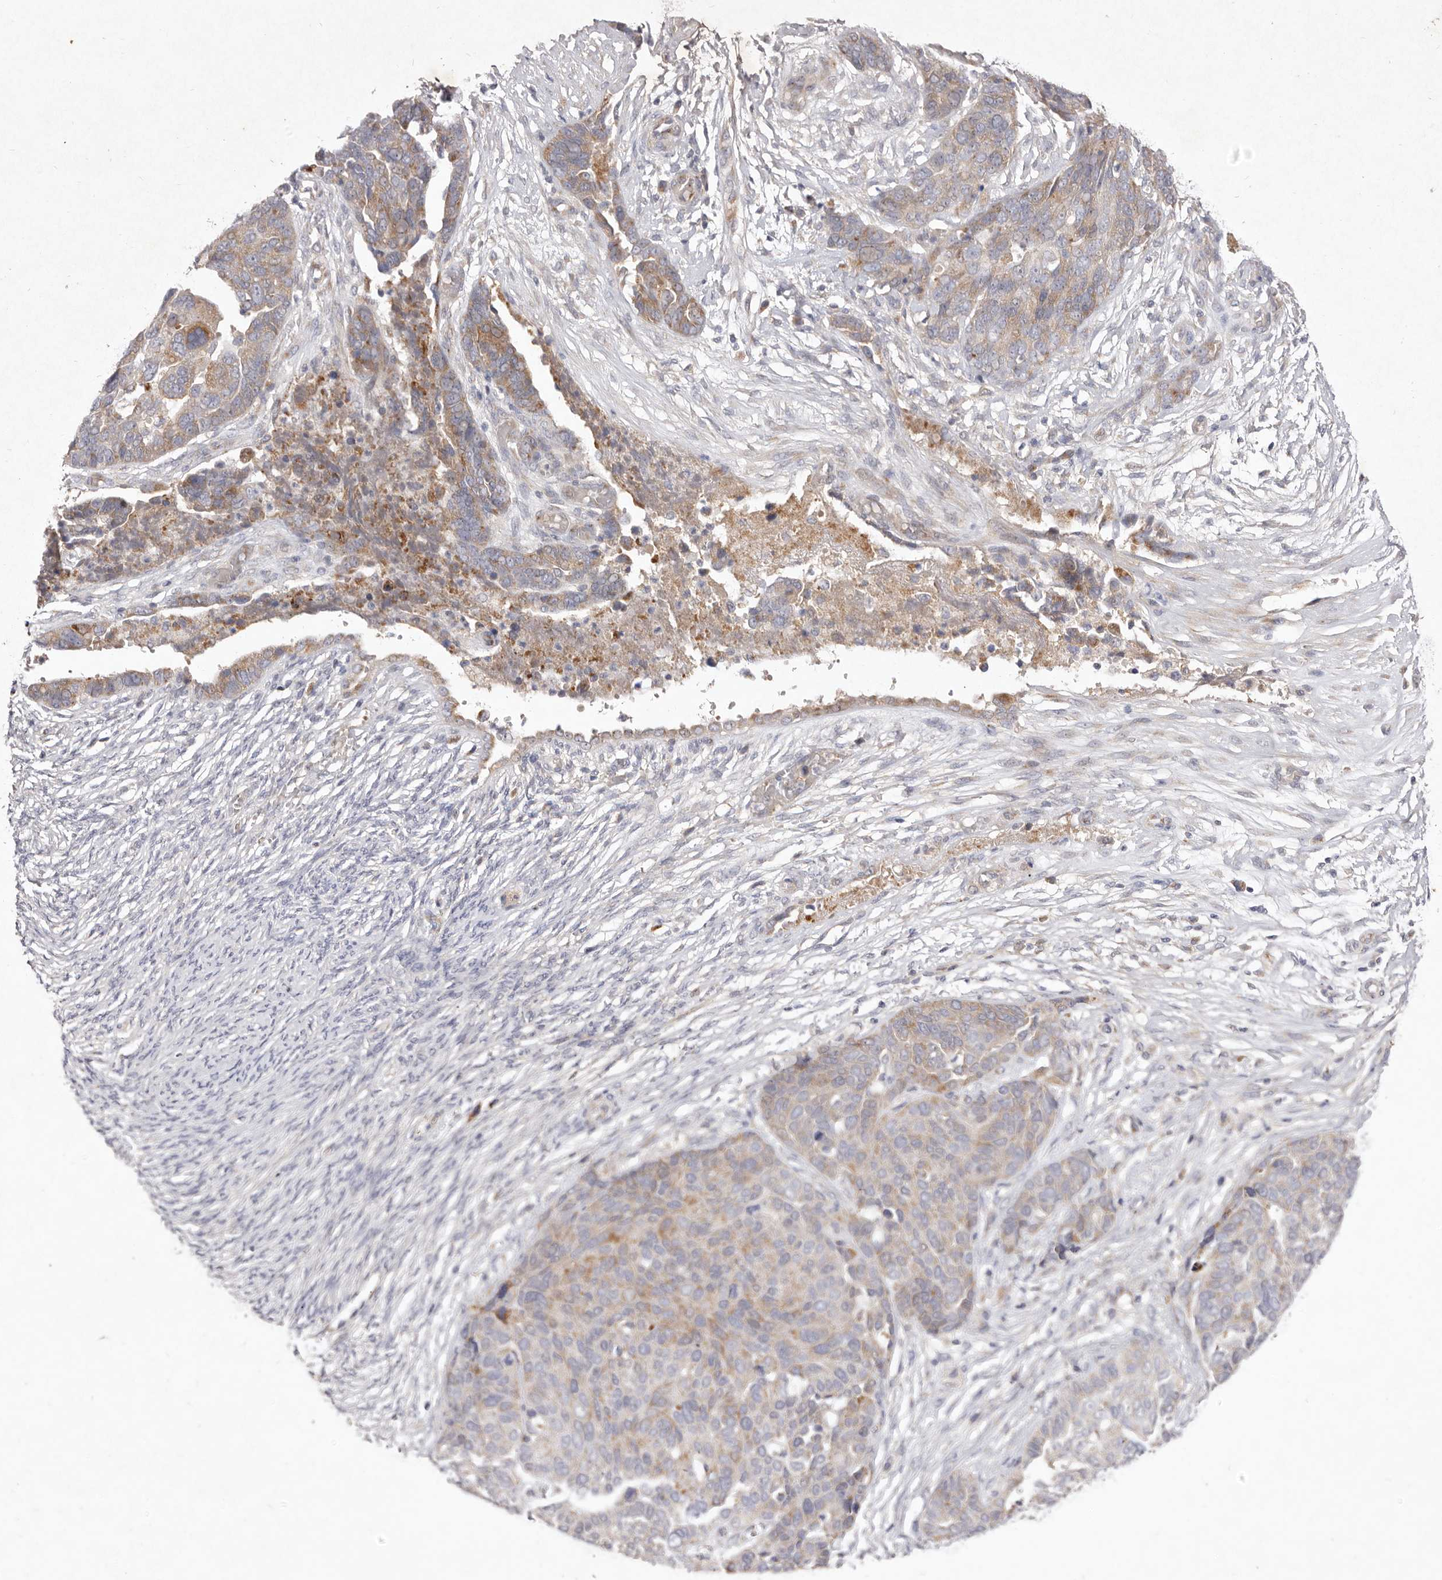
{"staining": {"intensity": "moderate", "quantity": "25%-75%", "location": "cytoplasmic/membranous"}, "tissue": "ovarian cancer", "cell_type": "Tumor cells", "image_type": "cancer", "snomed": [{"axis": "morphology", "description": "Cystadenocarcinoma, serous, NOS"}, {"axis": "topography", "description": "Ovary"}], "caption": "Immunohistochemistry of ovarian cancer exhibits medium levels of moderate cytoplasmic/membranous expression in approximately 25%-75% of tumor cells.", "gene": "USP24", "patient": {"sex": "female", "age": 44}}